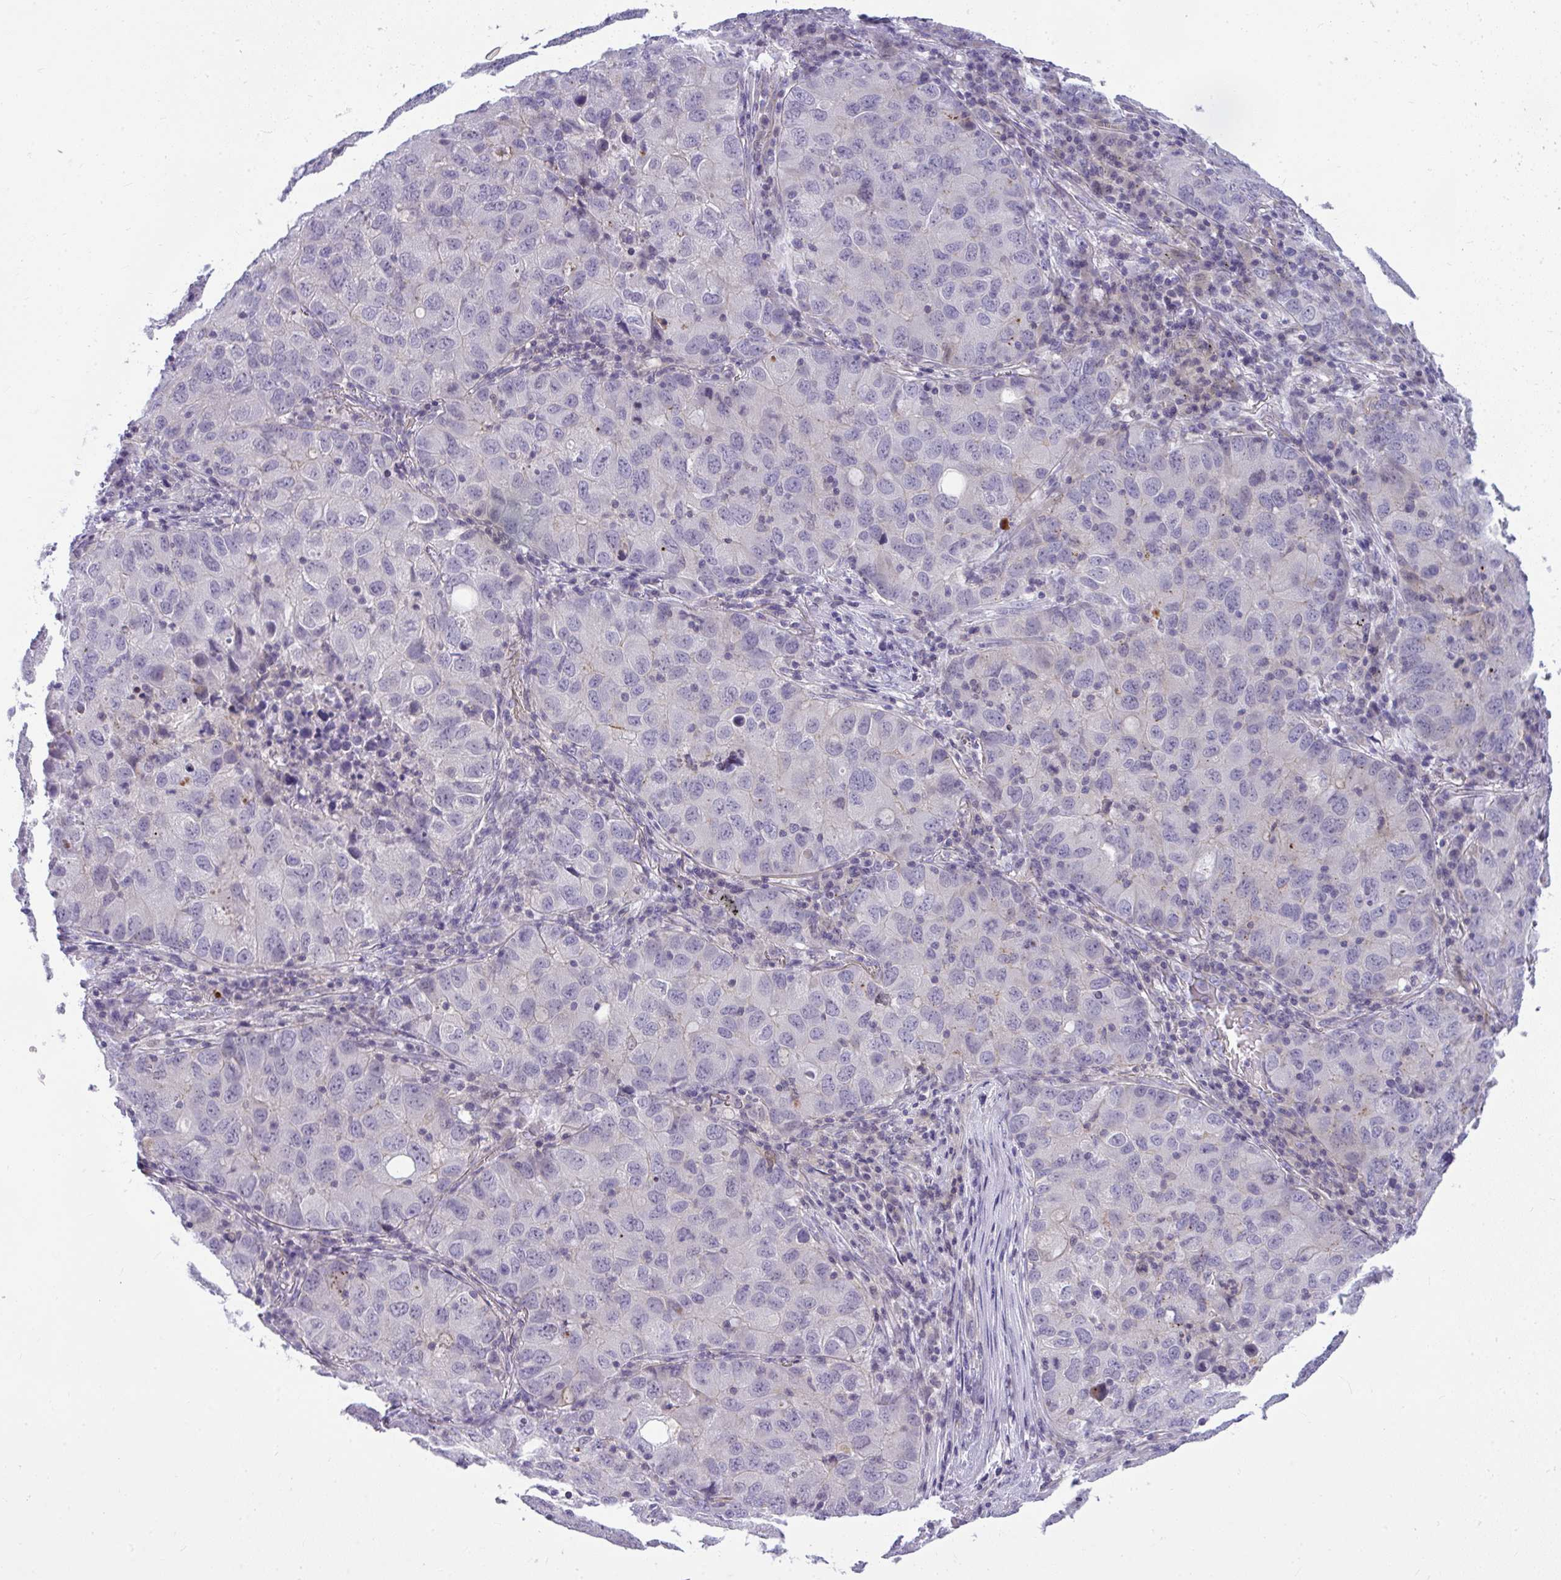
{"staining": {"intensity": "negative", "quantity": "none", "location": "none"}, "tissue": "lung cancer", "cell_type": "Tumor cells", "image_type": "cancer", "snomed": [{"axis": "morphology", "description": "Normal morphology"}, {"axis": "morphology", "description": "Adenocarcinoma, NOS"}, {"axis": "topography", "description": "Lymph node"}, {"axis": "topography", "description": "Lung"}], "caption": "An immunohistochemistry (IHC) image of adenocarcinoma (lung) is shown. There is no staining in tumor cells of adenocarcinoma (lung).", "gene": "VPS4B", "patient": {"sex": "female", "age": 51}}